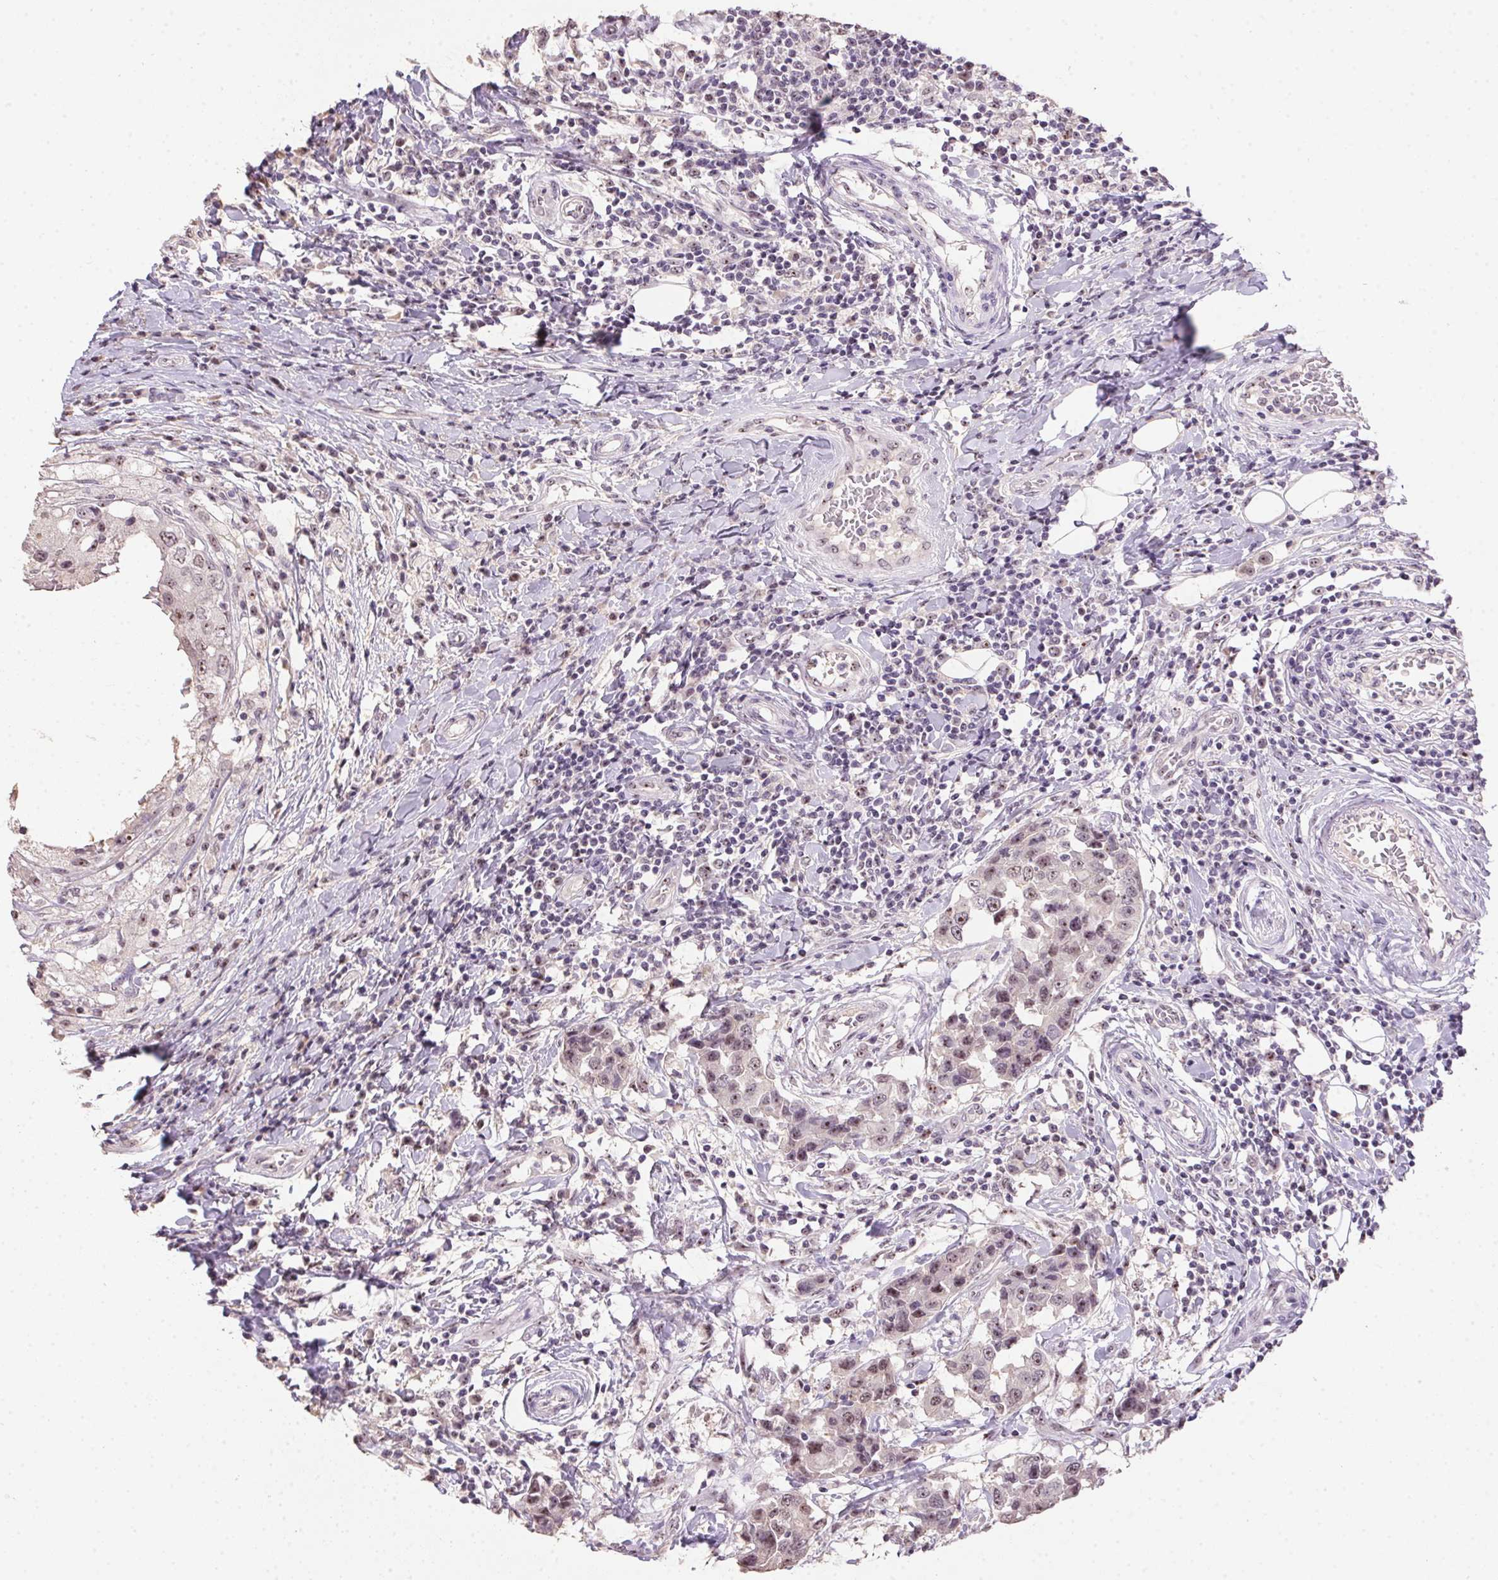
{"staining": {"intensity": "weak", "quantity": "25%-75%", "location": "nuclear"}, "tissue": "breast cancer", "cell_type": "Tumor cells", "image_type": "cancer", "snomed": [{"axis": "morphology", "description": "Duct carcinoma"}, {"axis": "topography", "description": "Breast"}], "caption": "Immunohistochemistry image of breast cancer stained for a protein (brown), which reveals low levels of weak nuclear positivity in about 25%-75% of tumor cells.", "gene": "BATF2", "patient": {"sex": "female", "age": 27}}